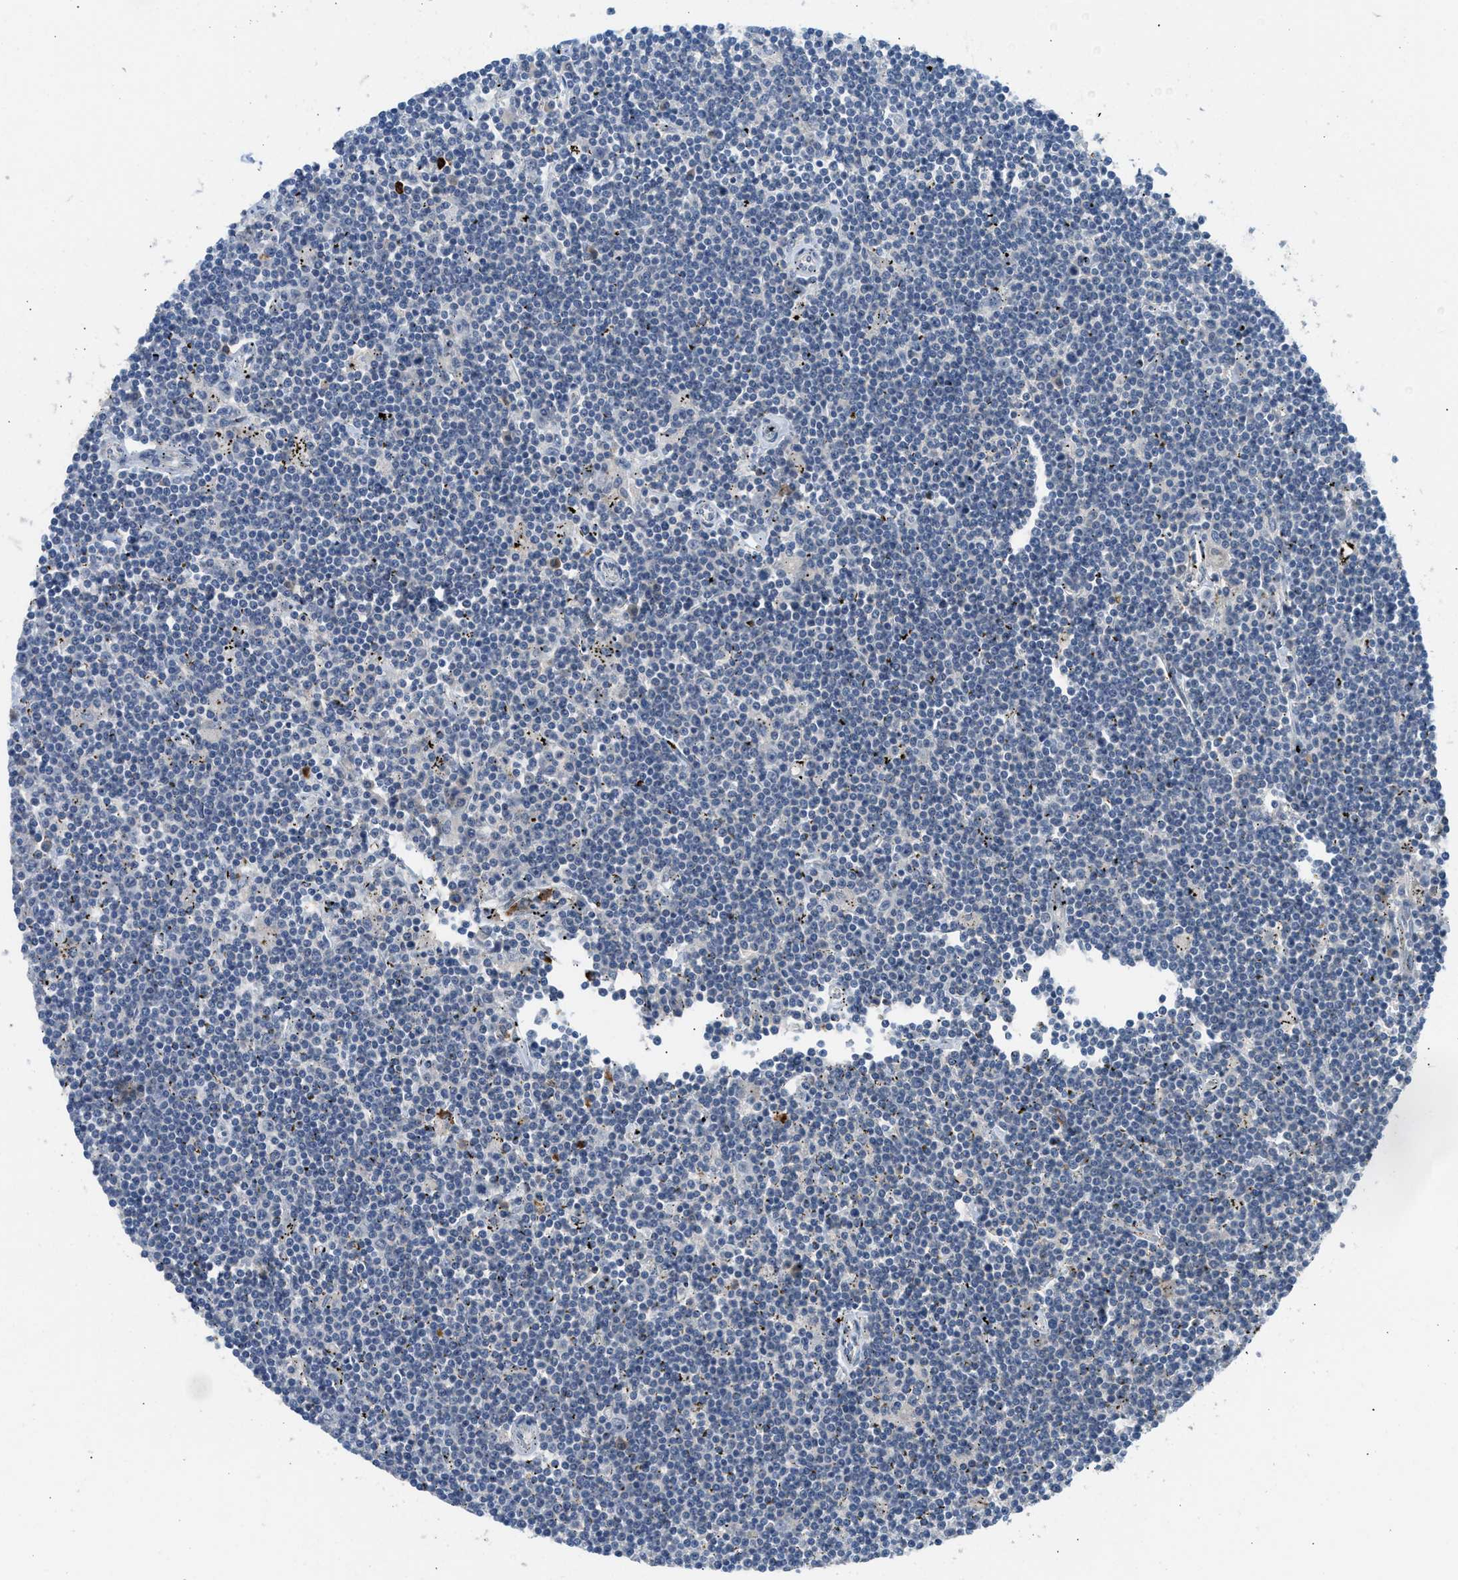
{"staining": {"intensity": "negative", "quantity": "none", "location": "none"}, "tissue": "lymphoma", "cell_type": "Tumor cells", "image_type": "cancer", "snomed": [{"axis": "morphology", "description": "Malignant lymphoma, non-Hodgkin's type, Low grade"}, {"axis": "topography", "description": "Spleen"}], "caption": "Tumor cells are negative for protein expression in human lymphoma.", "gene": "RHBDF2", "patient": {"sex": "male", "age": 76}}